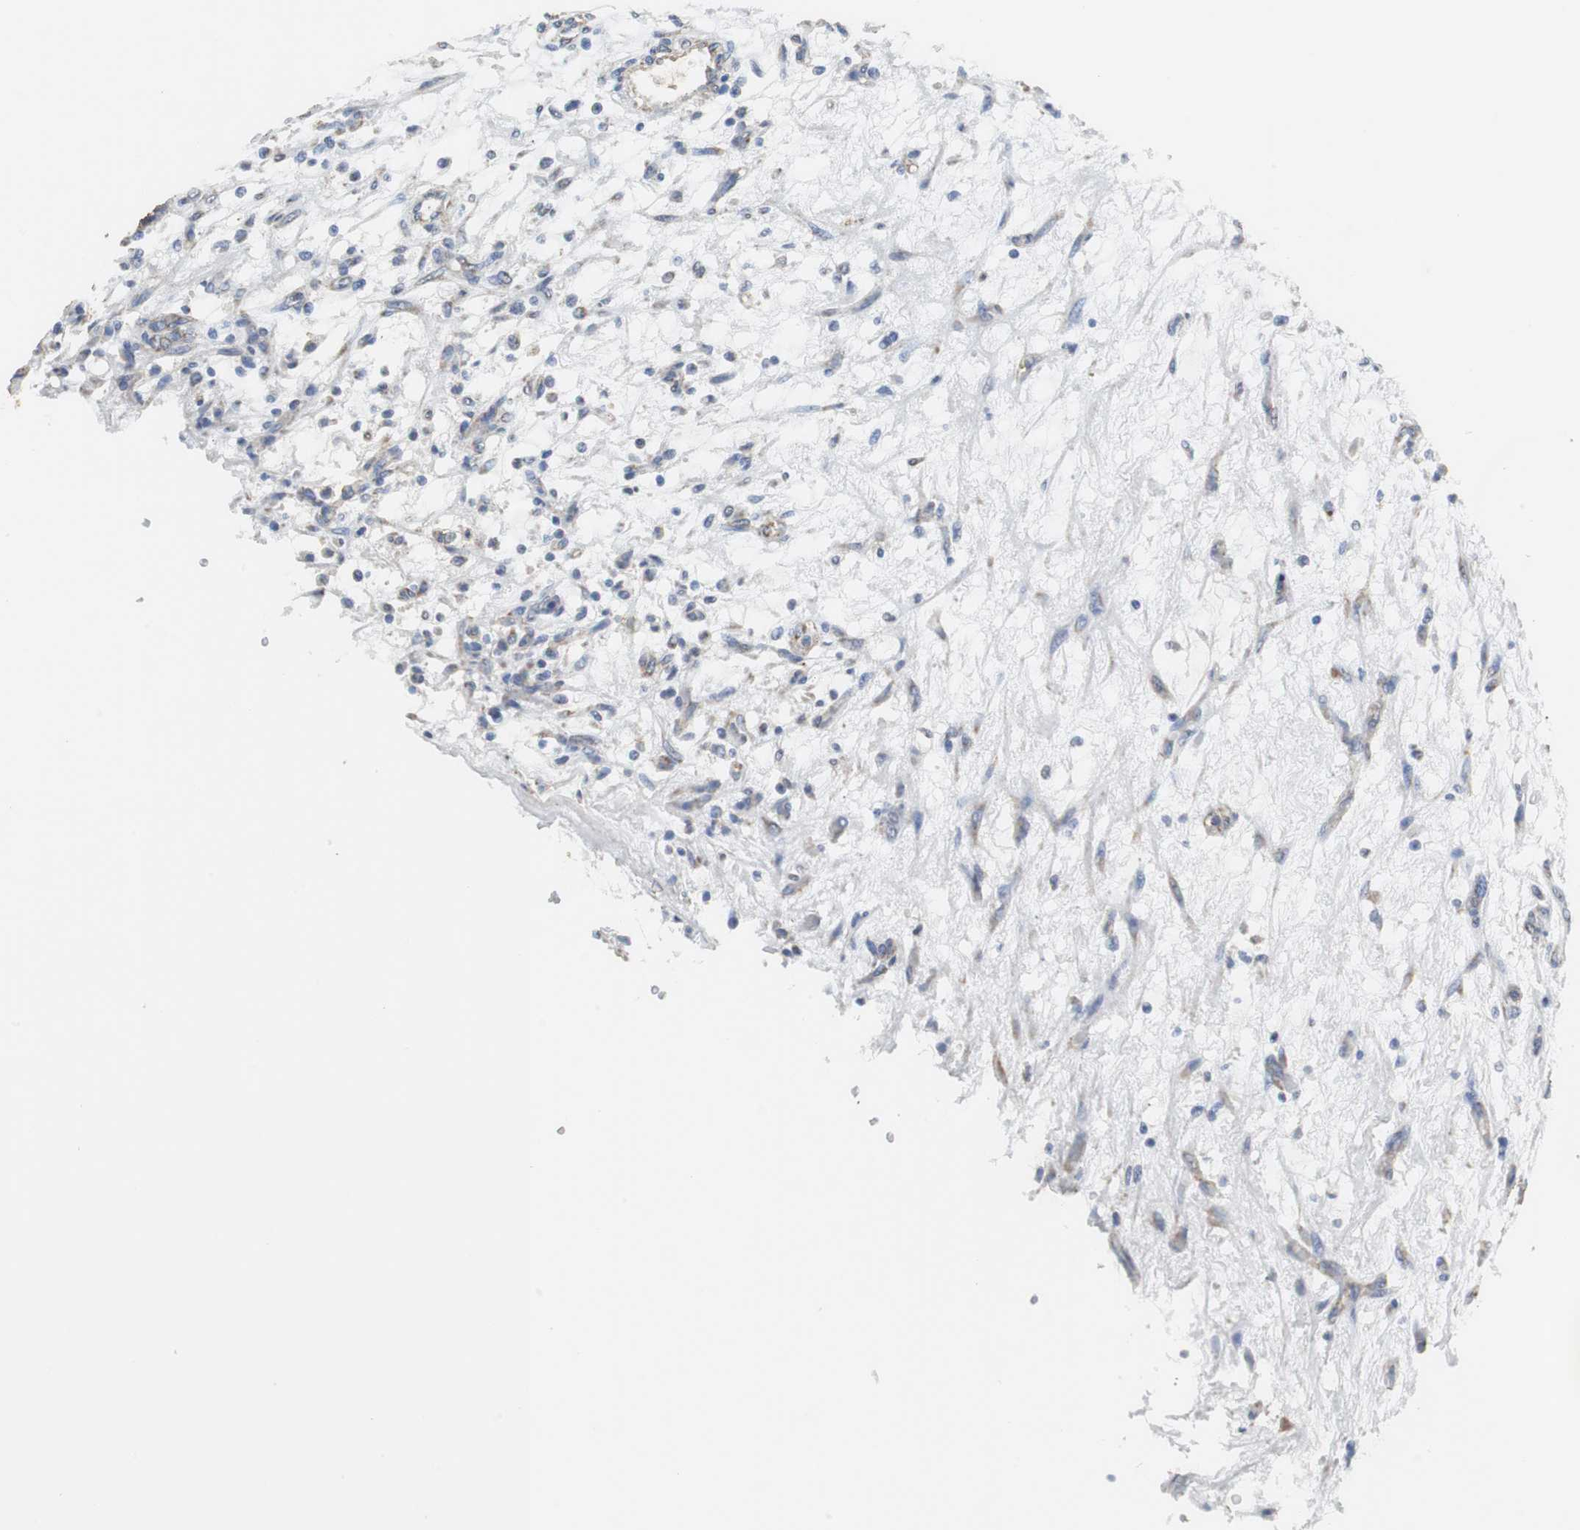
{"staining": {"intensity": "weak", "quantity": "<25%", "location": "cytoplasmic/membranous"}, "tissue": "renal cancer", "cell_type": "Tumor cells", "image_type": "cancer", "snomed": [{"axis": "morphology", "description": "Adenocarcinoma, NOS"}, {"axis": "topography", "description": "Kidney"}], "caption": "Tumor cells show no significant protein expression in adenocarcinoma (renal).", "gene": "NNT", "patient": {"sex": "female", "age": 57}}